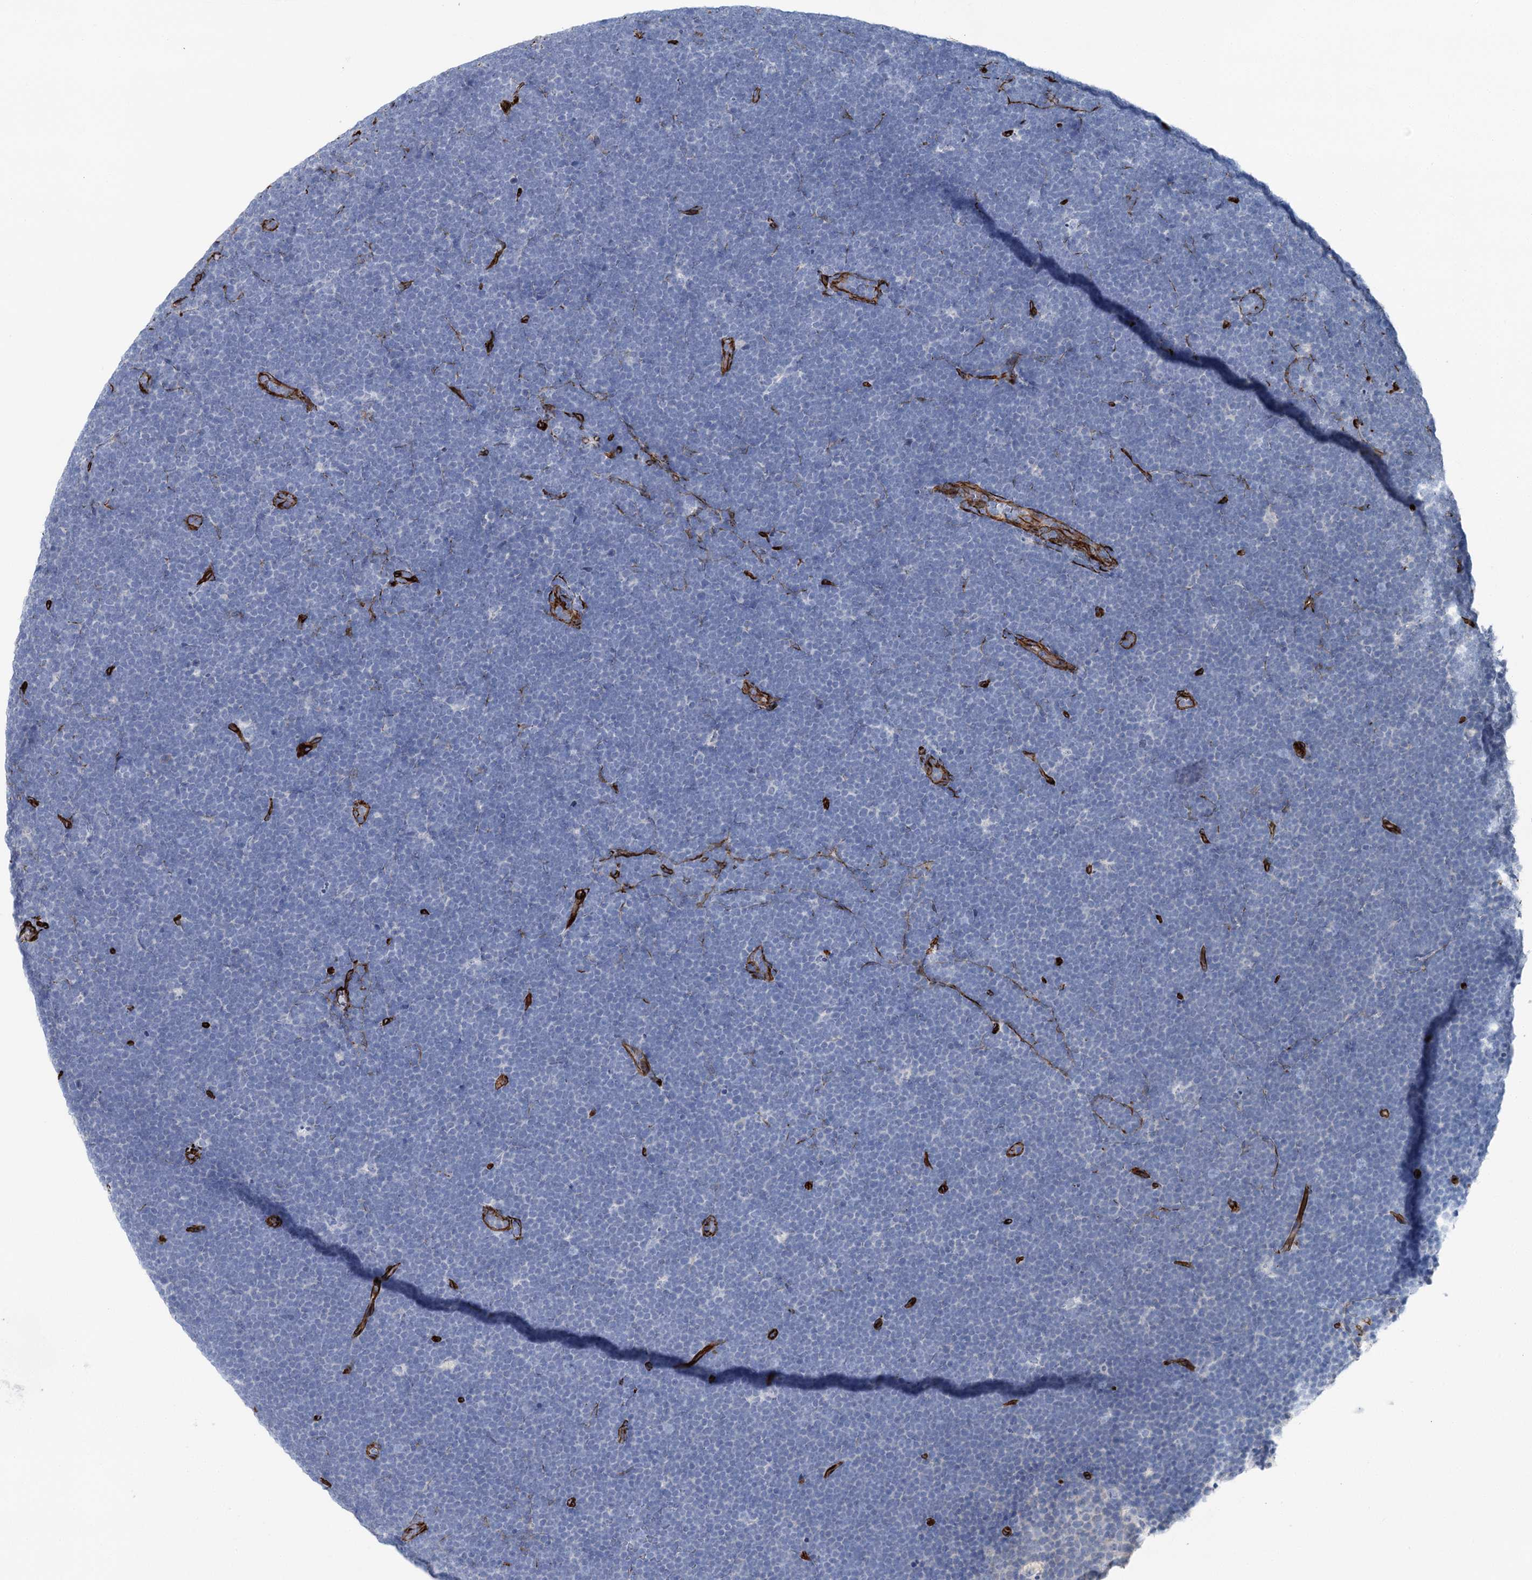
{"staining": {"intensity": "negative", "quantity": "none", "location": "none"}, "tissue": "lymphoma", "cell_type": "Tumor cells", "image_type": "cancer", "snomed": [{"axis": "morphology", "description": "Malignant lymphoma, non-Hodgkin's type, High grade"}, {"axis": "topography", "description": "Lymph node"}], "caption": "This is an immunohistochemistry micrograph of high-grade malignant lymphoma, non-Hodgkin's type. There is no positivity in tumor cells.", "gene": "IQSEC1", "patient": {"sex": "male", "age": 13}}